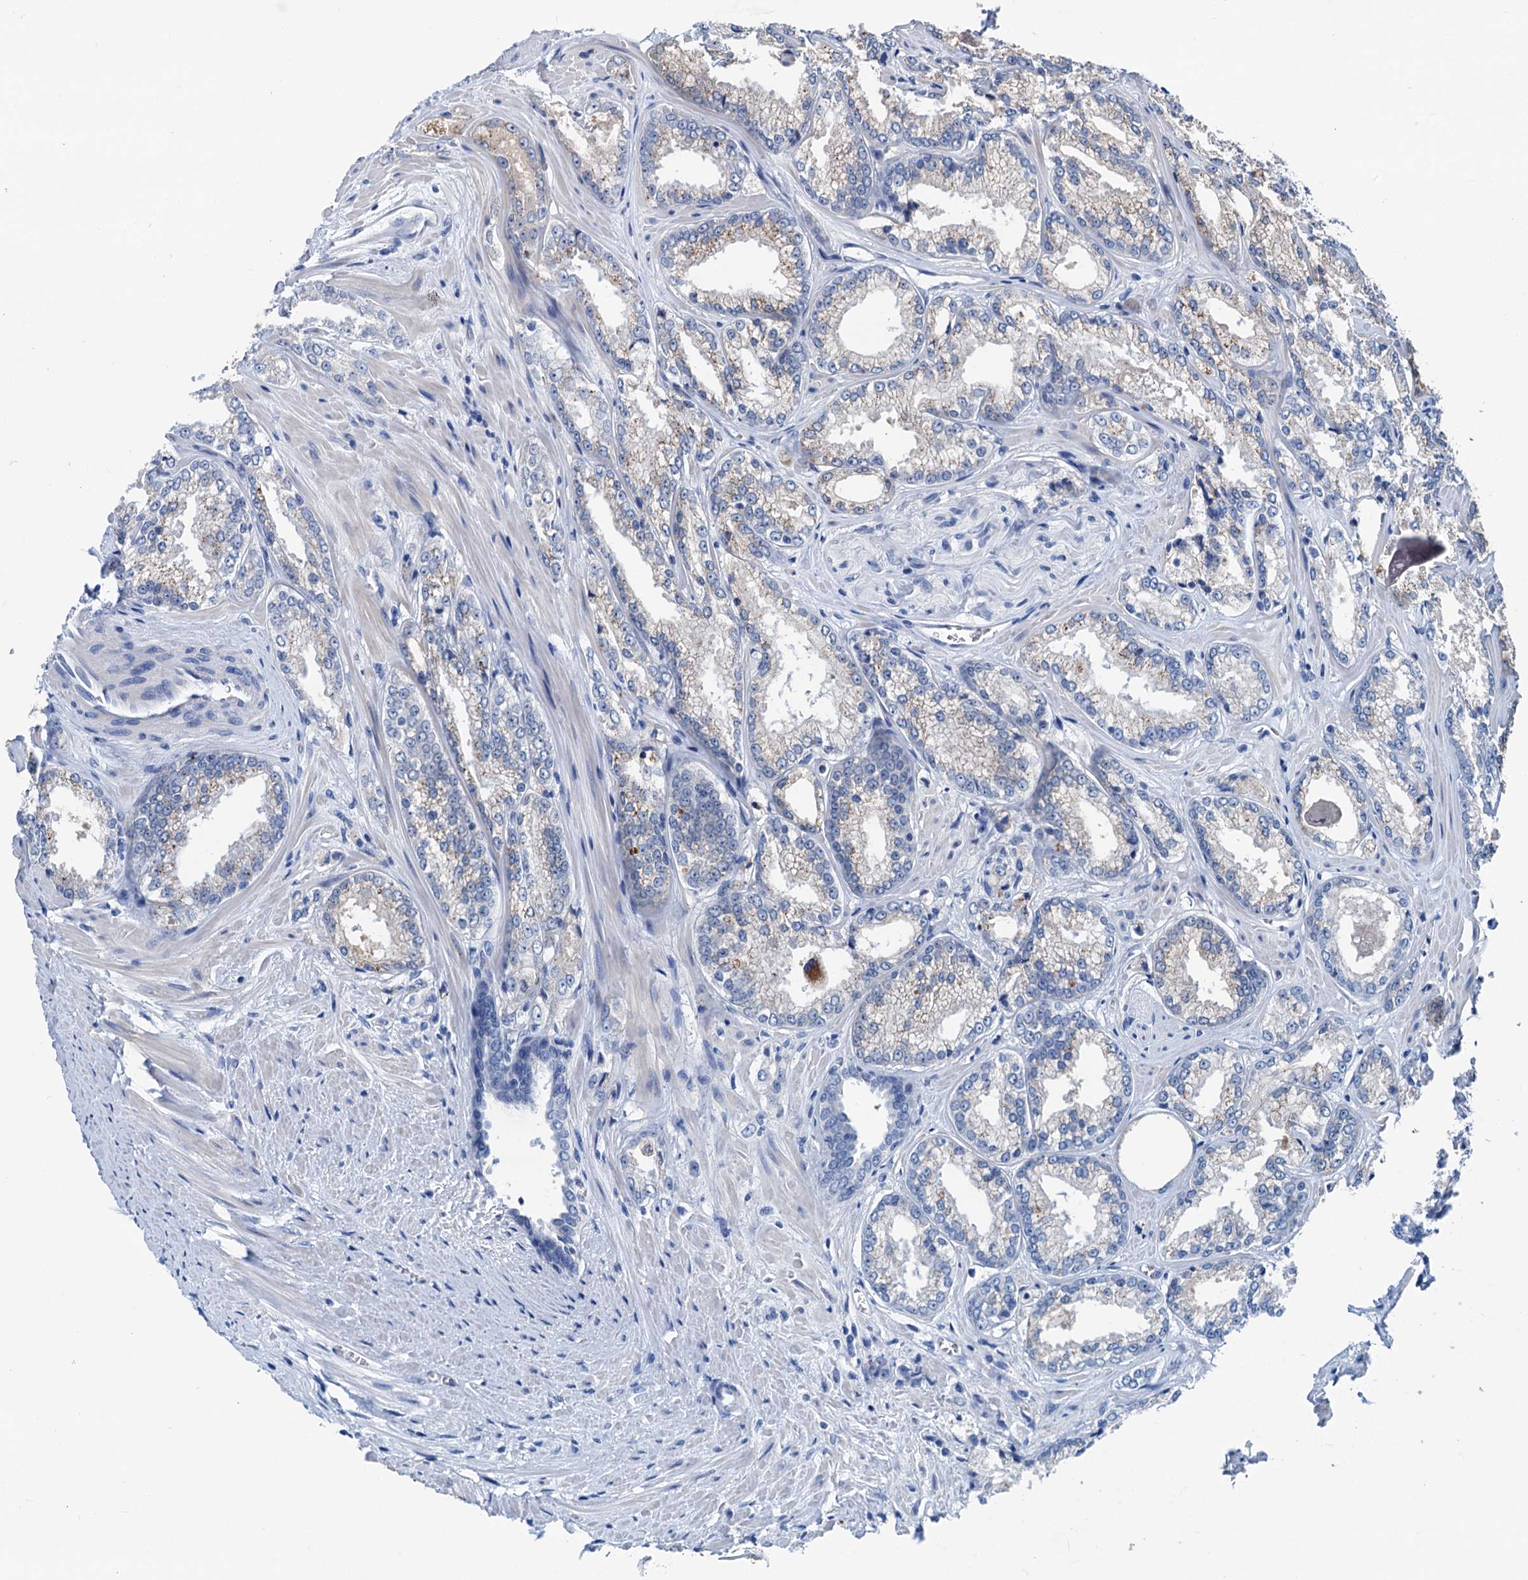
{"staining": {"intensity": "weak", "quantity": "<25%", "location": "cytoplasmic/membranous"}, "tissue": "prostate cancer", "cell_type": "Tumor cells", "image_type": "cancer", "snomed": [{"axis": "morphology", "description": "Adenocarcinoma, Low grade"}, {"axis": "topography", "description": "Prostate"}], "caption": "IHC histopathology image of human prostate cancer (adenocarcinoma (low-grade)) stained for a protein (brown), which demonstrates no expression in tumor cells. (Stains: DAB IHC with hematoxylin counter stain, Microscopy: brightfield microscopy at high magnification).", "gene": "KNDC1", "patient": {"sex": "male", "age": 47}}